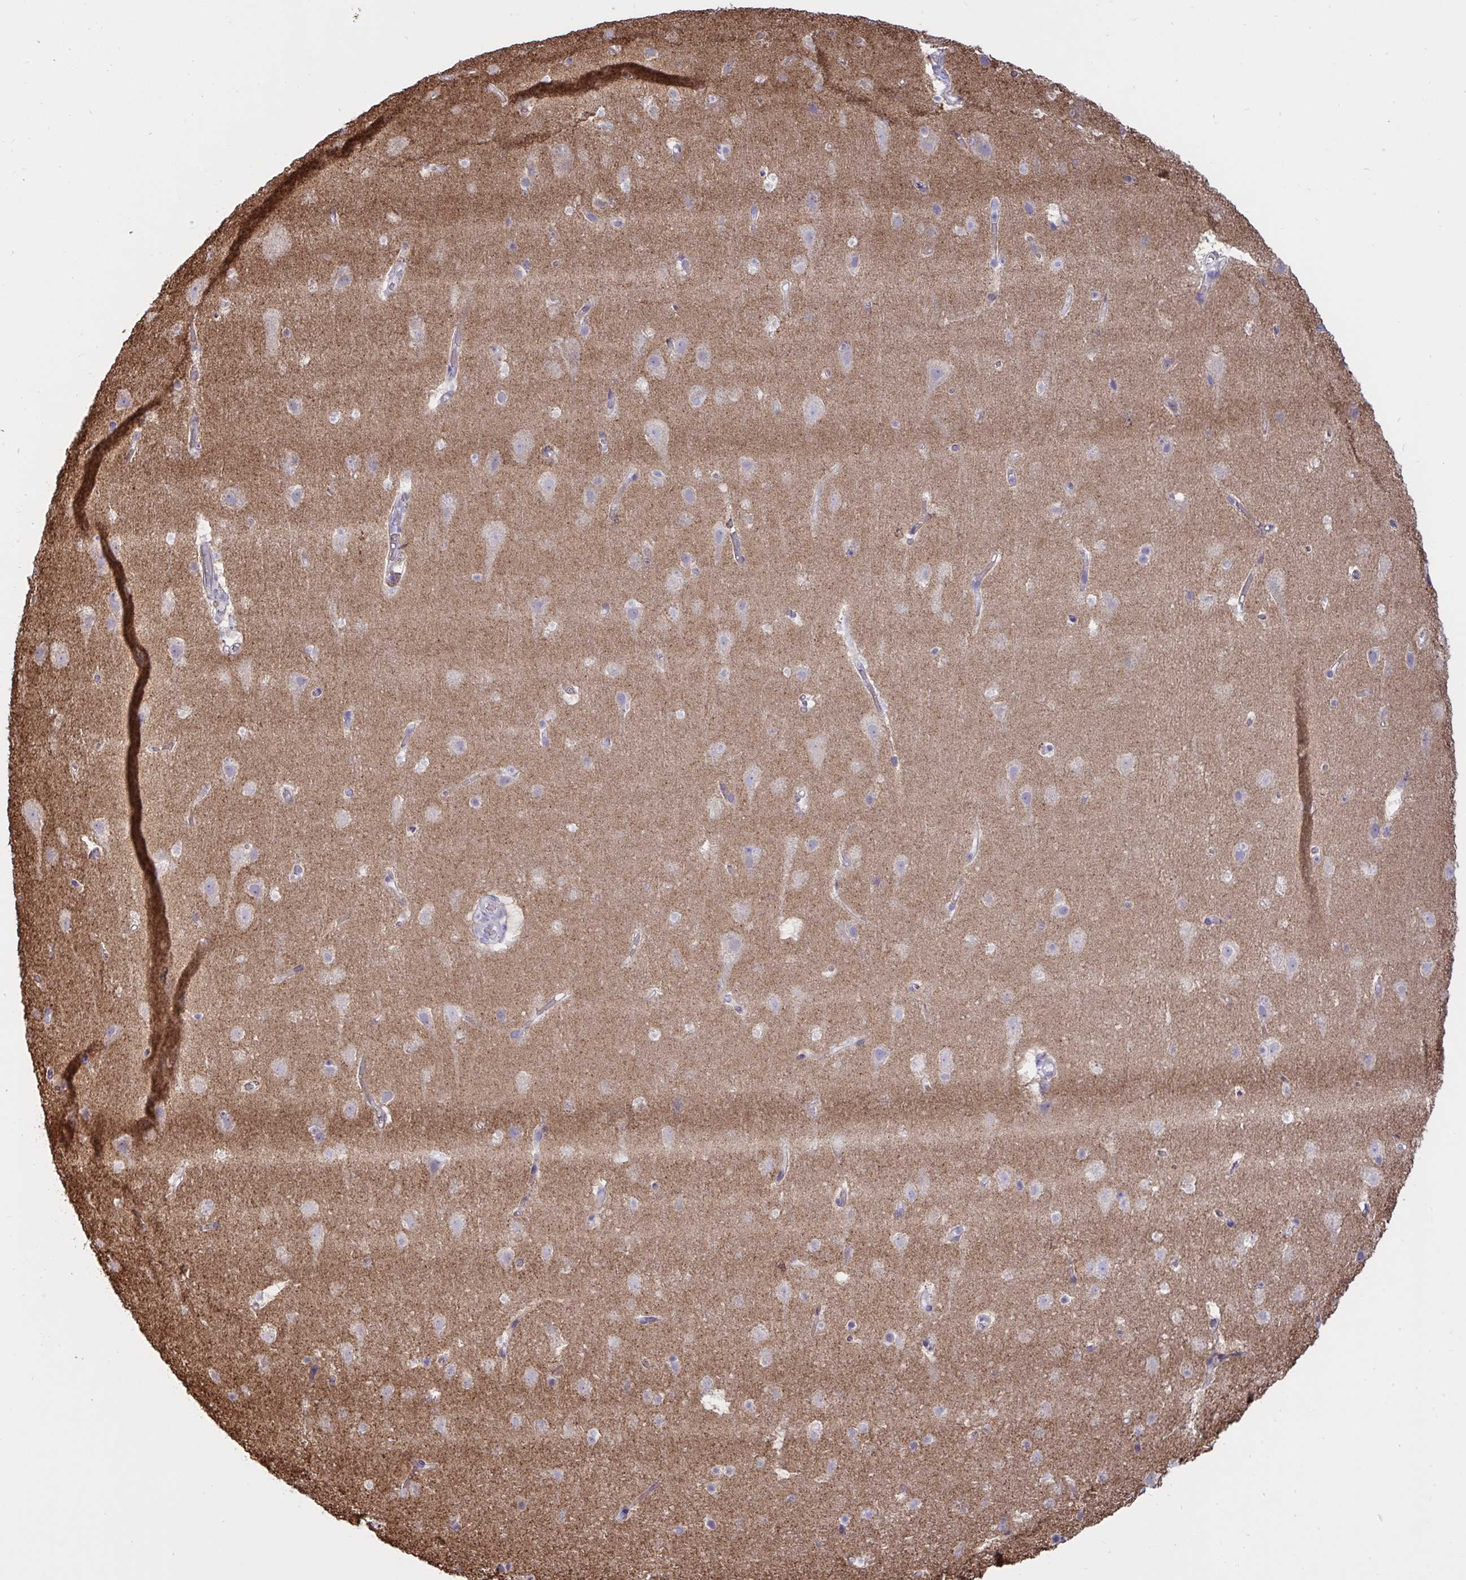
{"staining": {"intensity": "negative", "quantity": "none", "location": "none"}, "tissue": "cerebral cortex", "cell_type": "Endothelial cells", "image_type": "normal", "snomed": [{"axis": "morphology", "description": "Normal tissue, NOS"}, {"axis": "topography", "description": "Cerebral cortex"}], "caption": "Immunohistochemical staining of unremarkable human cerebral cortex exhibits no significant staining in endothelial cells.", "gene": "NTN1", "patient": {"sex": "female", "age": 42}}